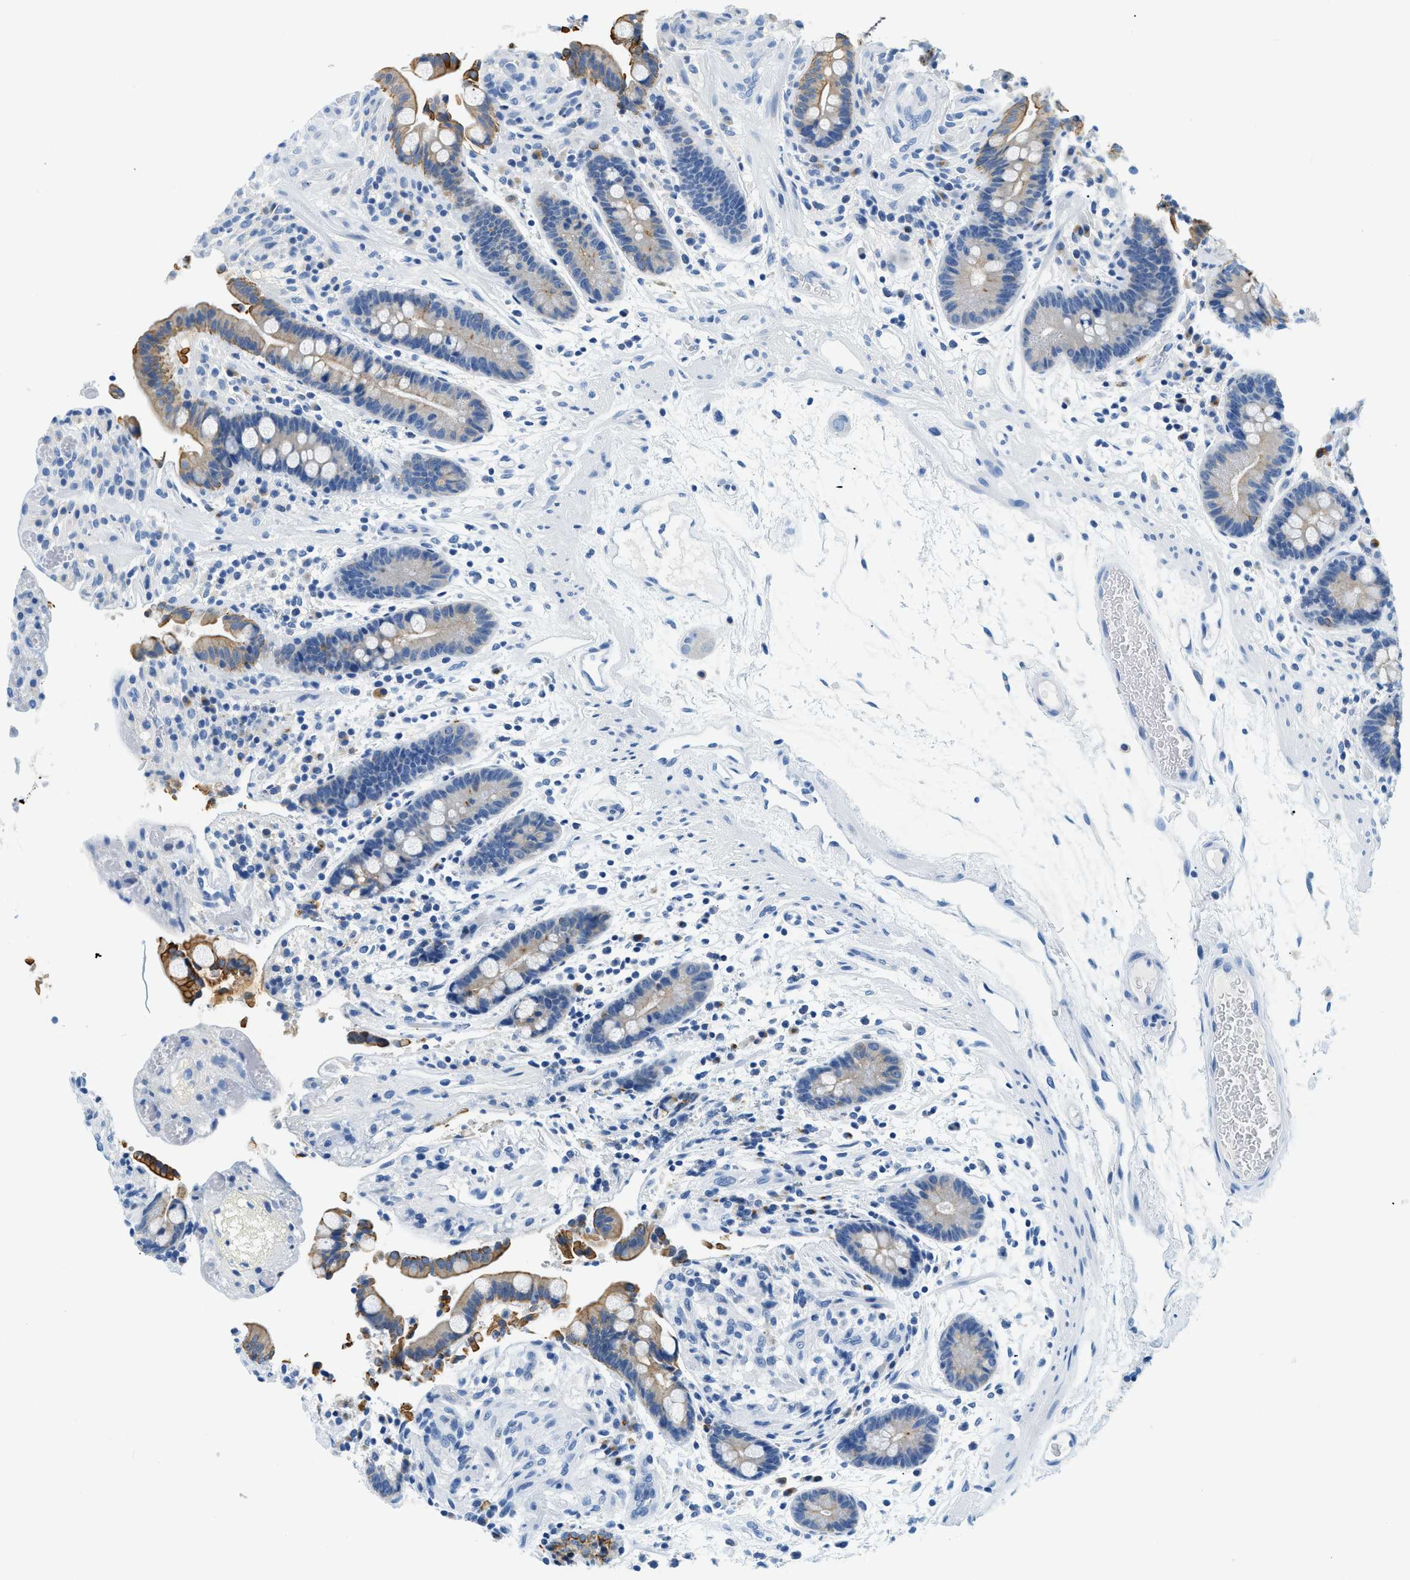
{"staining": {"intensity": "negative", "quantity": "none", "location": "none"}, "tissue": "colon", "cell_type": "Endothelial cells", "image_type": "normal", "snomed": [{"axis": "morphology", "description": "Normal tissue, NOS"}, {"axis": "topography", "description": "Colon"}], "caption": "Immunohistochemistry histopathology image of unremarkable colon: human colon stained with DAB (3,3'-diaminobenzidine) reveals no significant protein positivity in endothelial cells.", "gene": "STXBP2", "patient": {"sex": "male", "age": 73}}